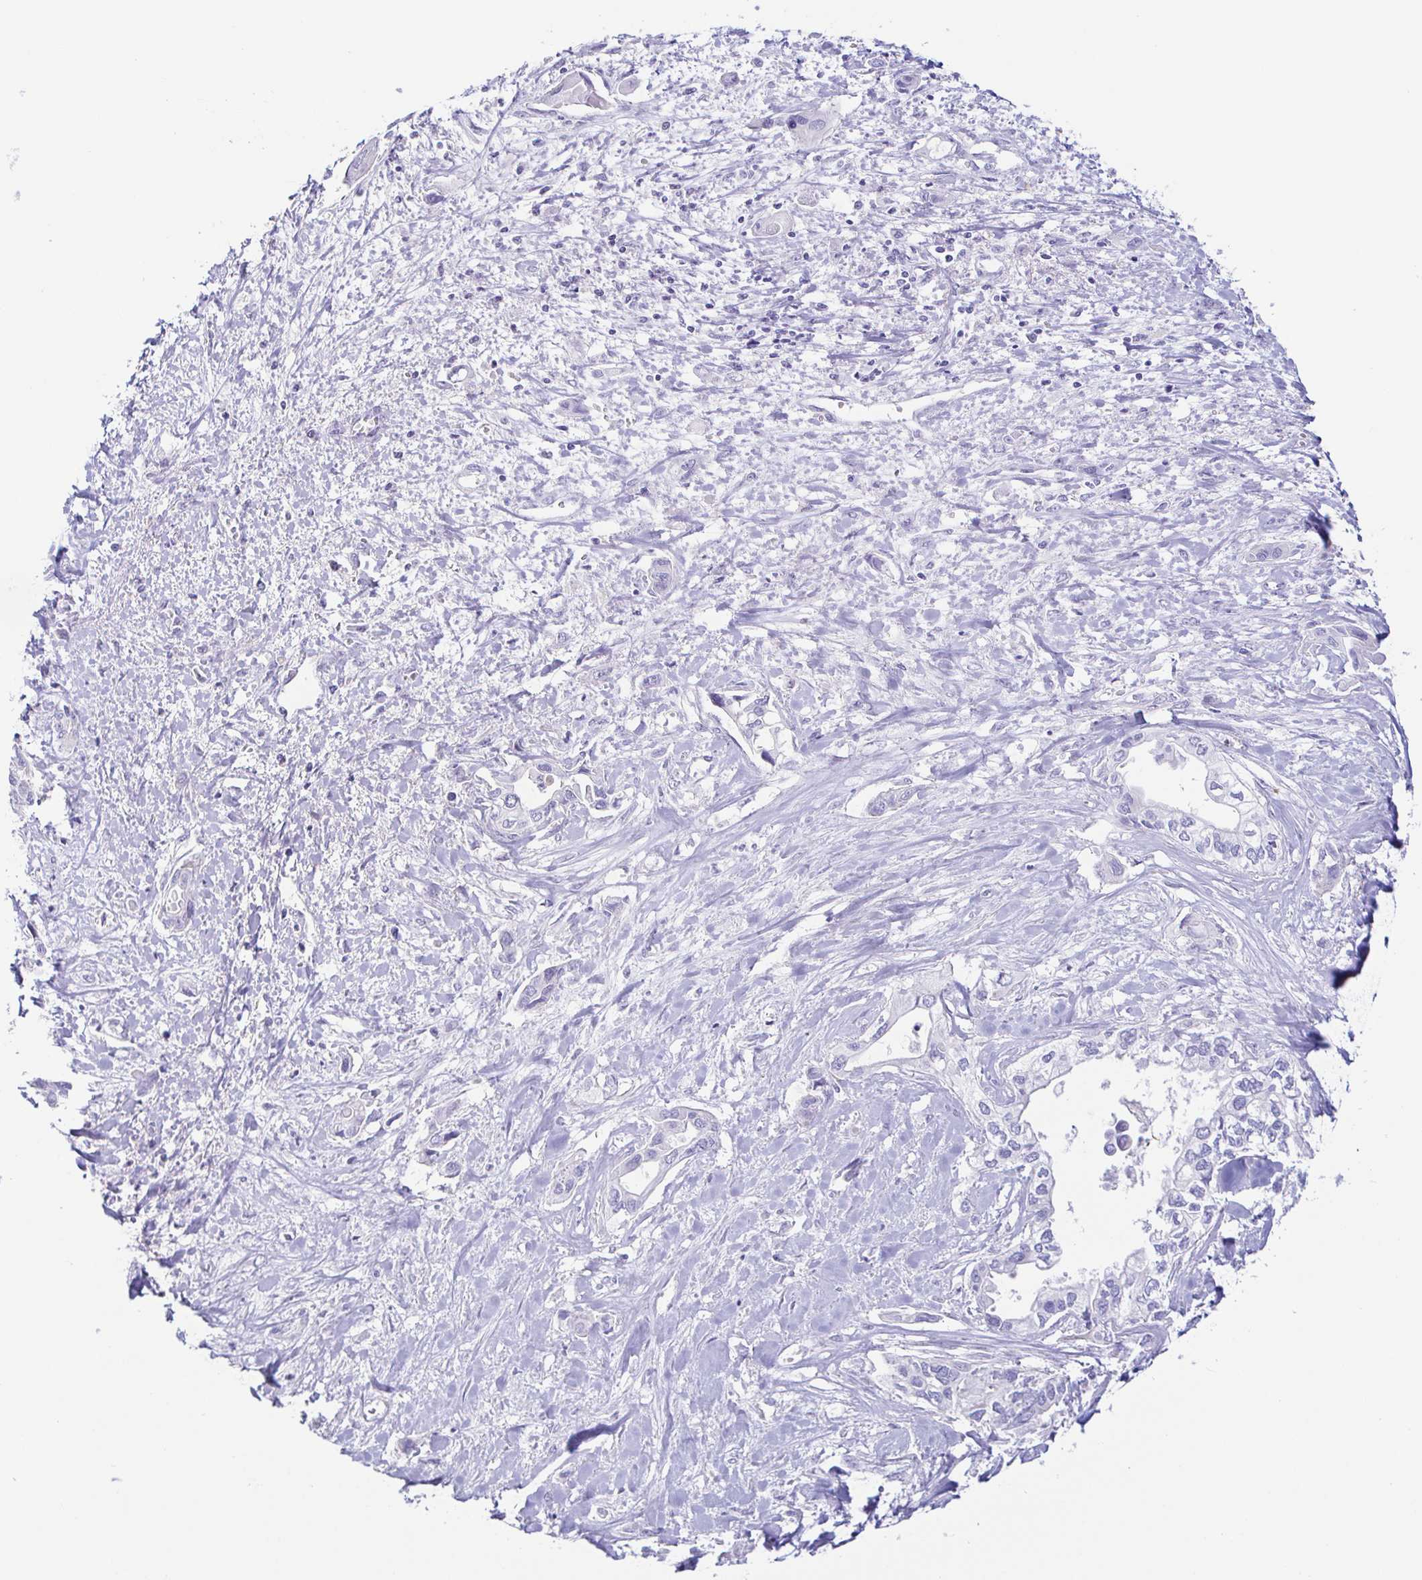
{"staining": {"intensity": "negative", "quantity": "none", "location": "none"}, "tissue": "liver cancer", "cell_type": "Tumor cells", "image_type": "cancer", "snomed": [{"axis": "morphology", "description": "Cholangiocarcinoma"}, {"axis": "topography", "description": "Liver"}], "caption": "Tumor cells show no significant staining in liver cancer (cholangiocarcinoma). The staining was performed using DAB to visualize the protein expression in brown, while the nuclei were stained in blue with hematoxylin (Magnification: 20x).", "gene": "PINLYP", "patient": {"sex": "female", "age": 64}}